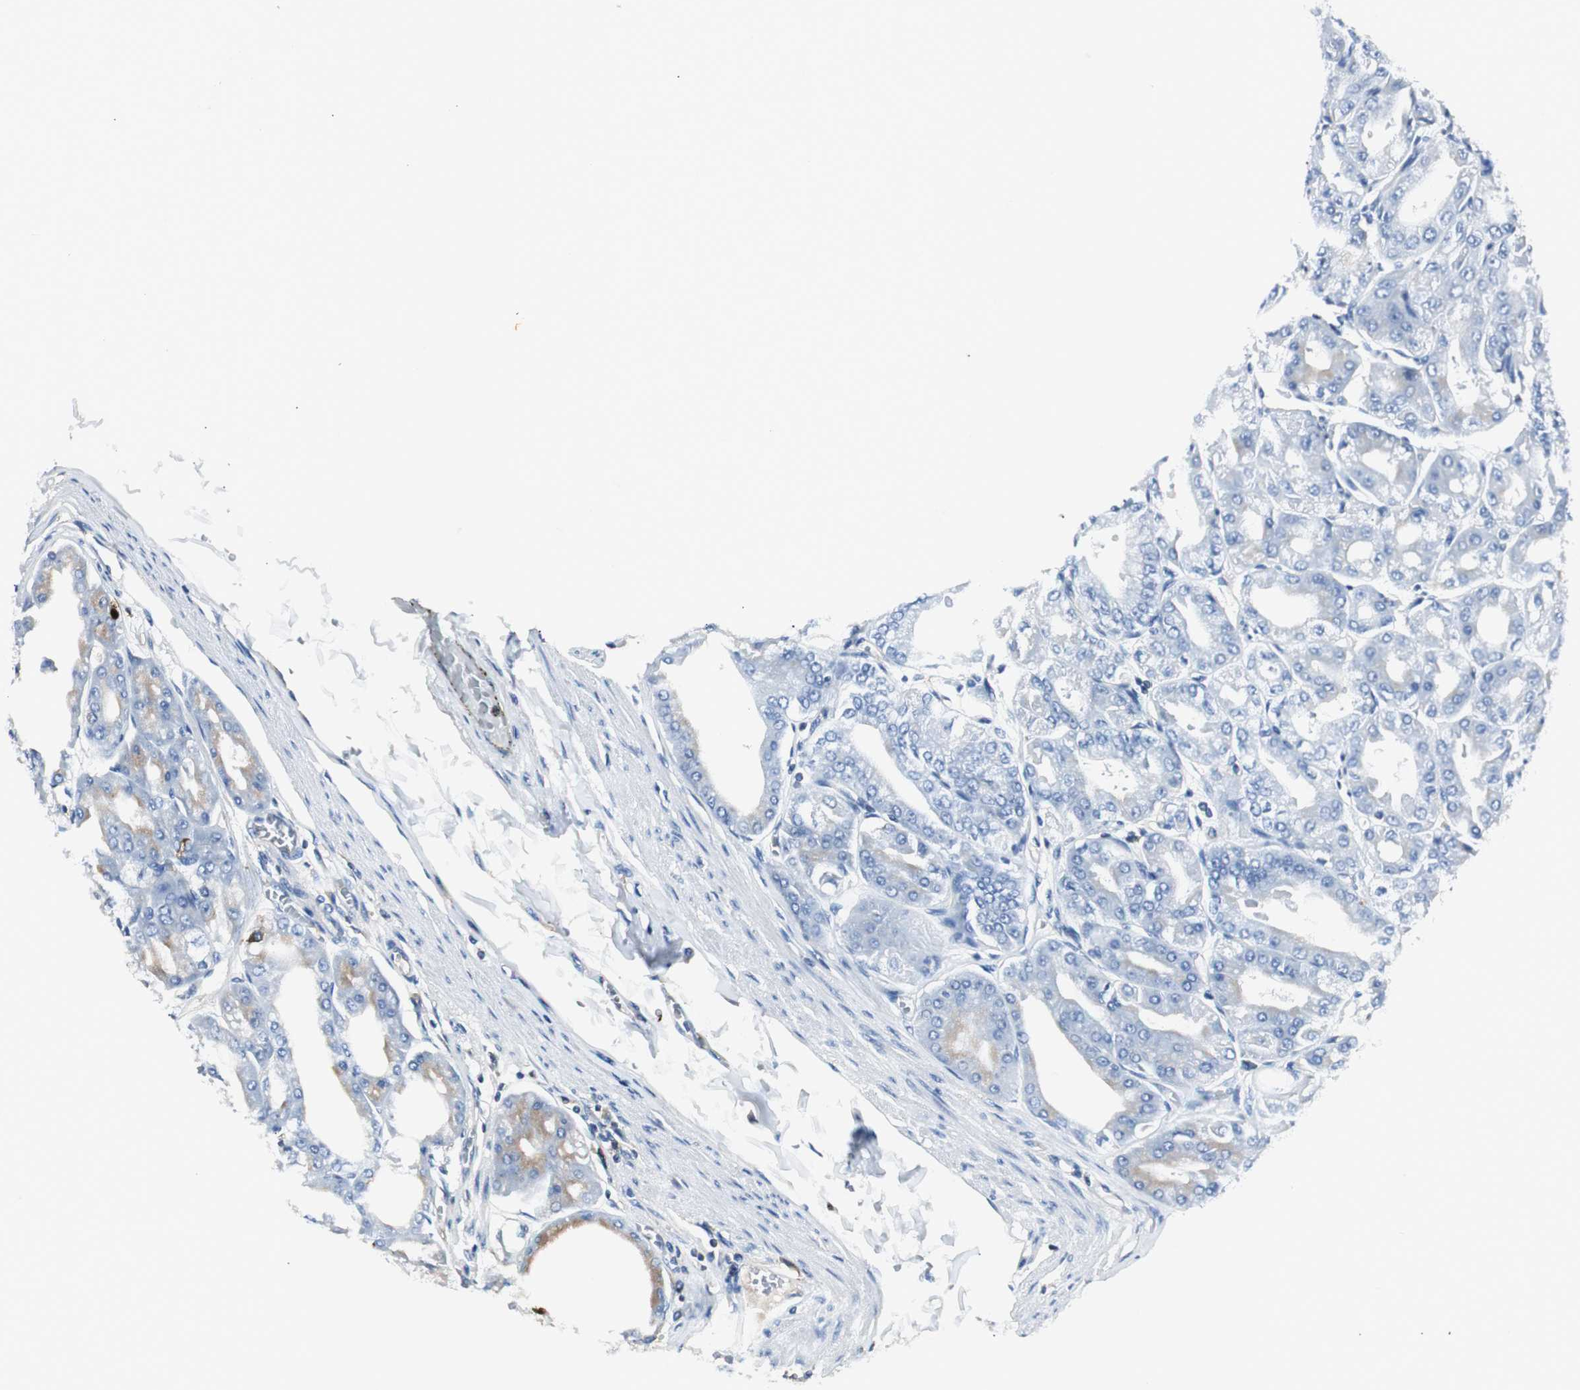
{"staining": {"intensity": "moderate", "quantity": "<25%", "location": "cytoplasmic/membranous"}, "tissue": "stomach", "cell_type": "Glandular cells", "image_type": "normal", "snomed": [{"axis": "morphology", "description": "Normal tissue, NOS"}, {"axis": "topography", "description": "Stomach, lower"}], "caption": "High-power microscopy captured an immunohistochemistry (IHC) image of unremarkable stomach, revealing moderate cytoplasmic/membranous staining in approximately <25% of glandular cells. Using DAB (brown) and hematoxylin (blue) stains, captured at high magnification using brightfield microscopy.", "gene": "B2M", "patient": {"sex": "male", "age": 71}}